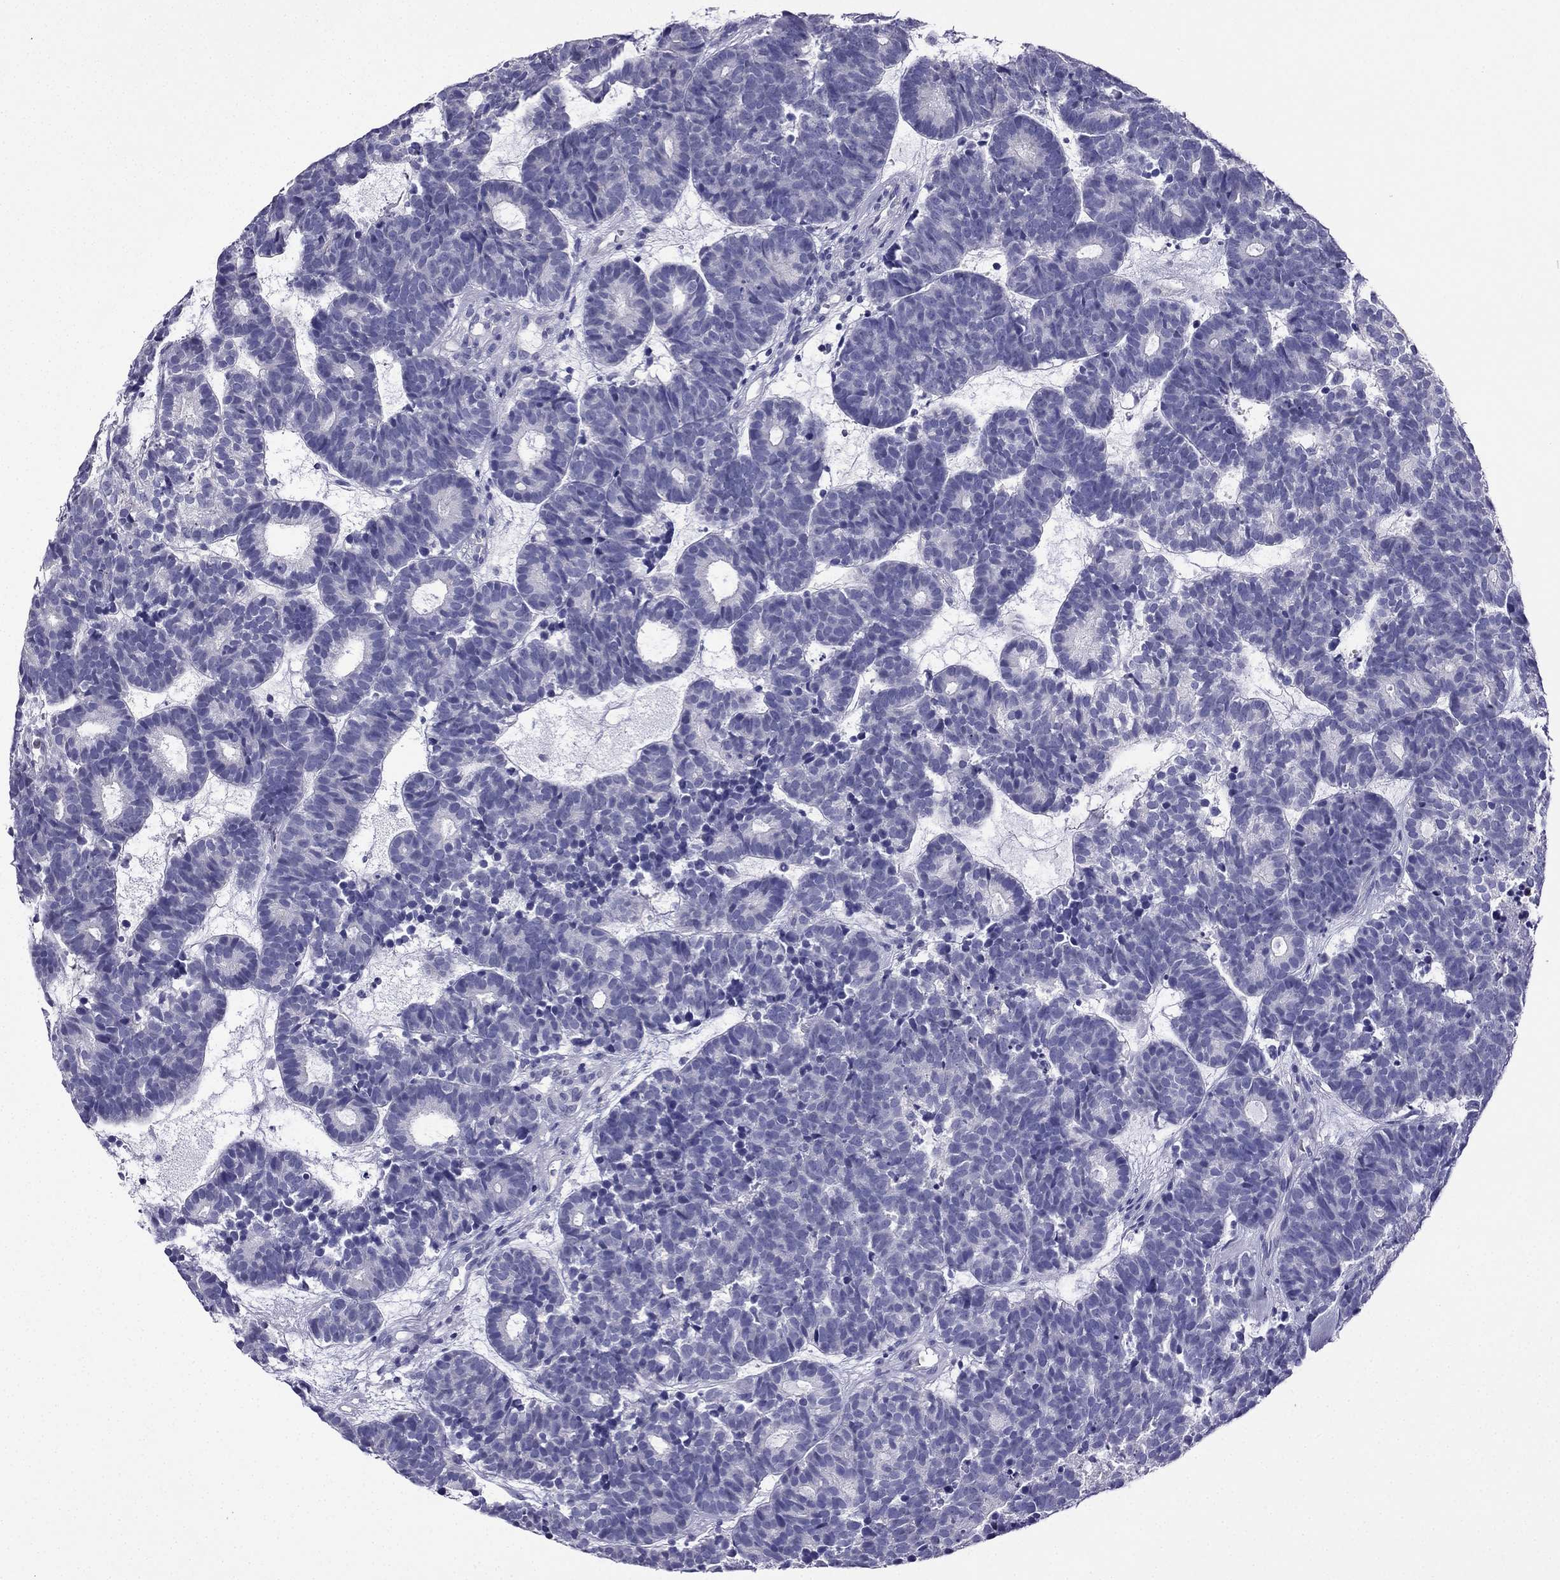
{"staining": {"intensity": "negative", "quantity": "none", "location": "none"}, "tissue": "head and neck cancer", "cell_type": "Tumor cells", "image_type": "cancer", "snomed": [{"axis": "morphology", "description": "Adenocarcinoma, NOS"}, {"axis": "topography", "description": "Head-Neck"}], "caption": "The histopathology image demonstrates no staining of tumor cells in head and neck cancer (adenocarcinoma).", "gene": "KCNJ10", "patient": {"sex": "female", "age": 81}}